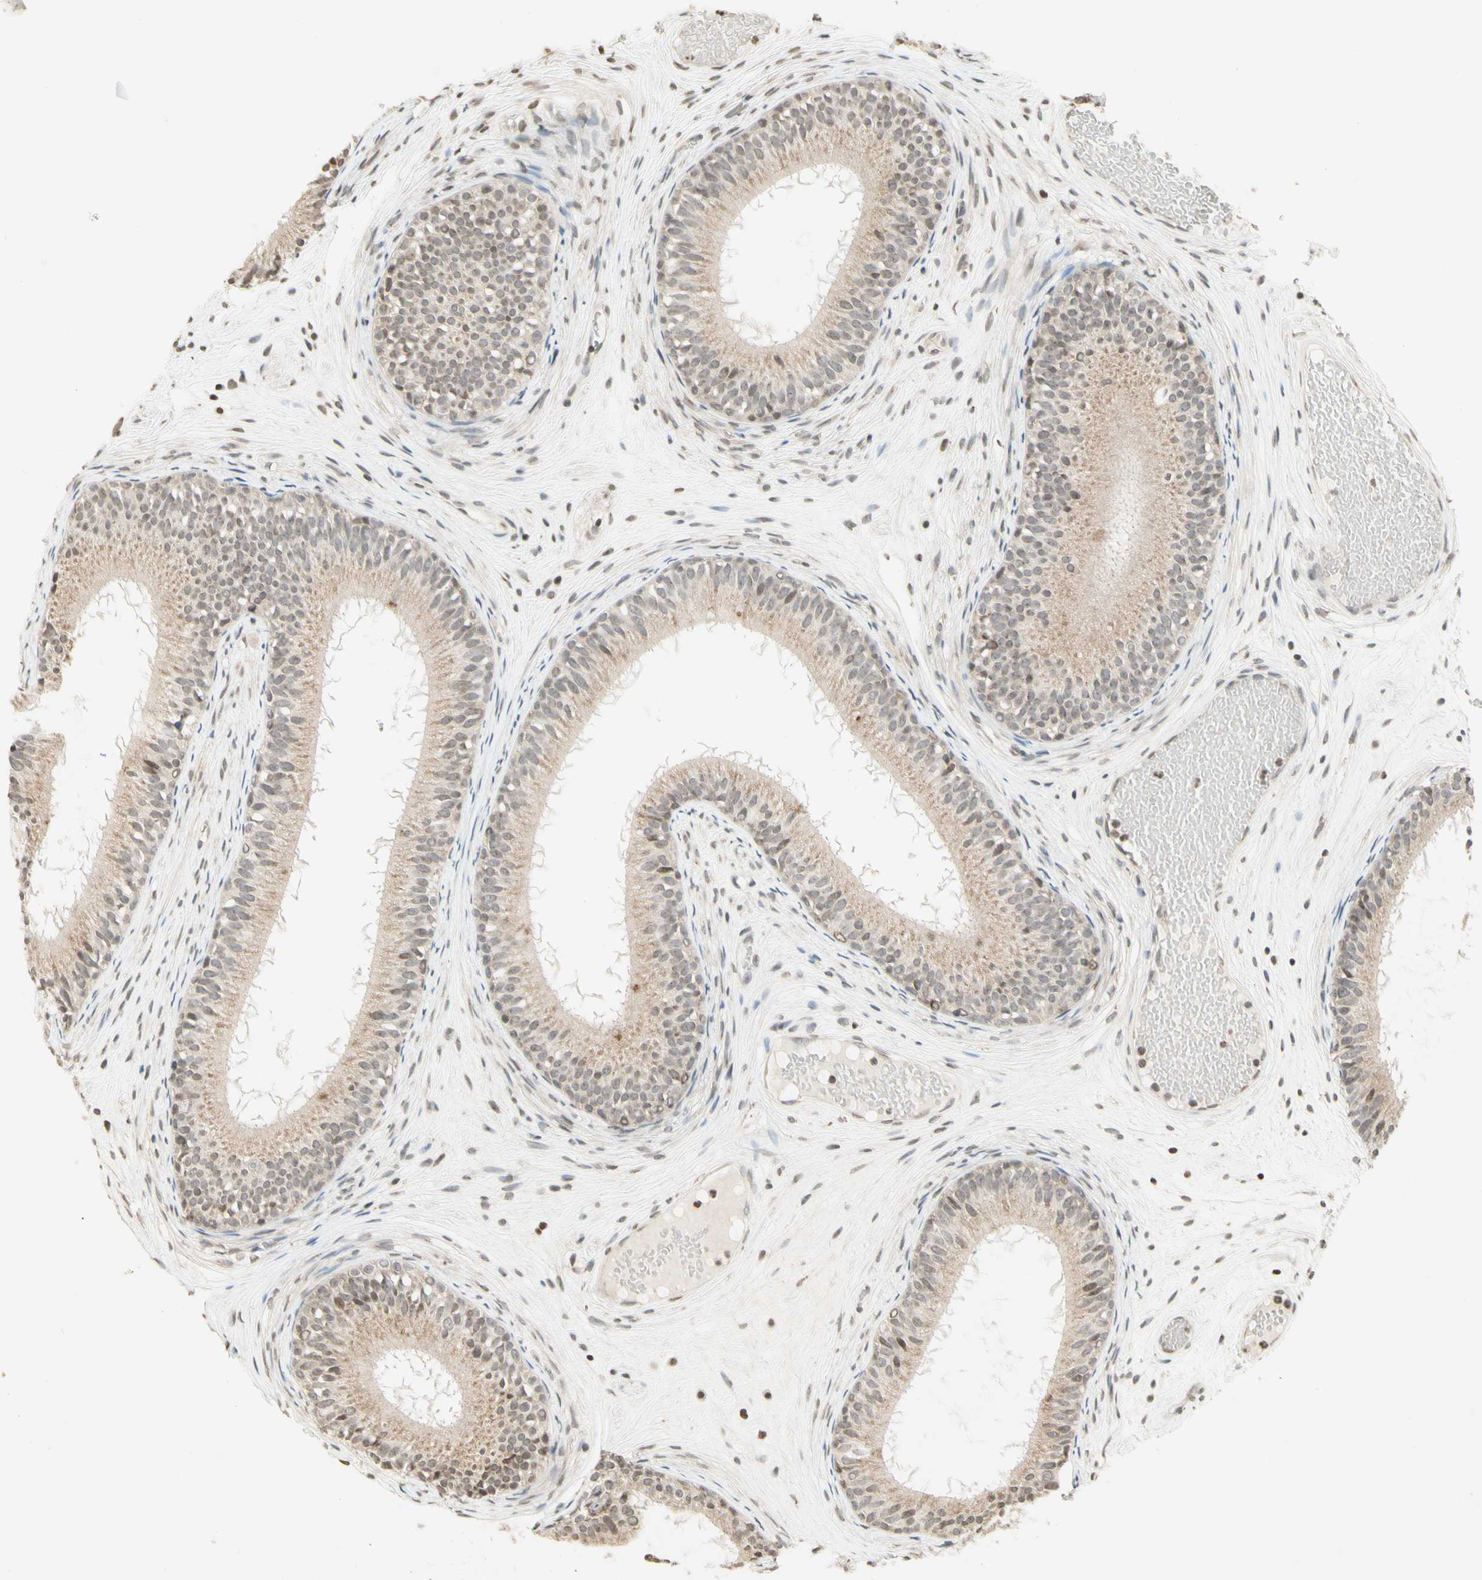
{"staining": {"intensity": "weak", "quantity": "25%-75%", "location": "cytoplasmic/membranous,nuclear"}, "tissue": "epididymis", "cell_type": "Glandular cells", "image_type": "normal", "snomed": [{"axis": "morphology", "description": "Normal tissue, NOS"}, {"axis": "morphology", "description": "Atrophy, NOS"}, {"axis": "topography", "description": "Testis"}, {"axis": "topography", "description": "Epididymis"}], "caption": "Protein analysis of normal epididymis shows weak cytoplasmic/membranous,nuclear expression in approximately 25%-75% of glandular cells.", "gene": "CCNI", "patient": {"sex": "male", "age": 18}}